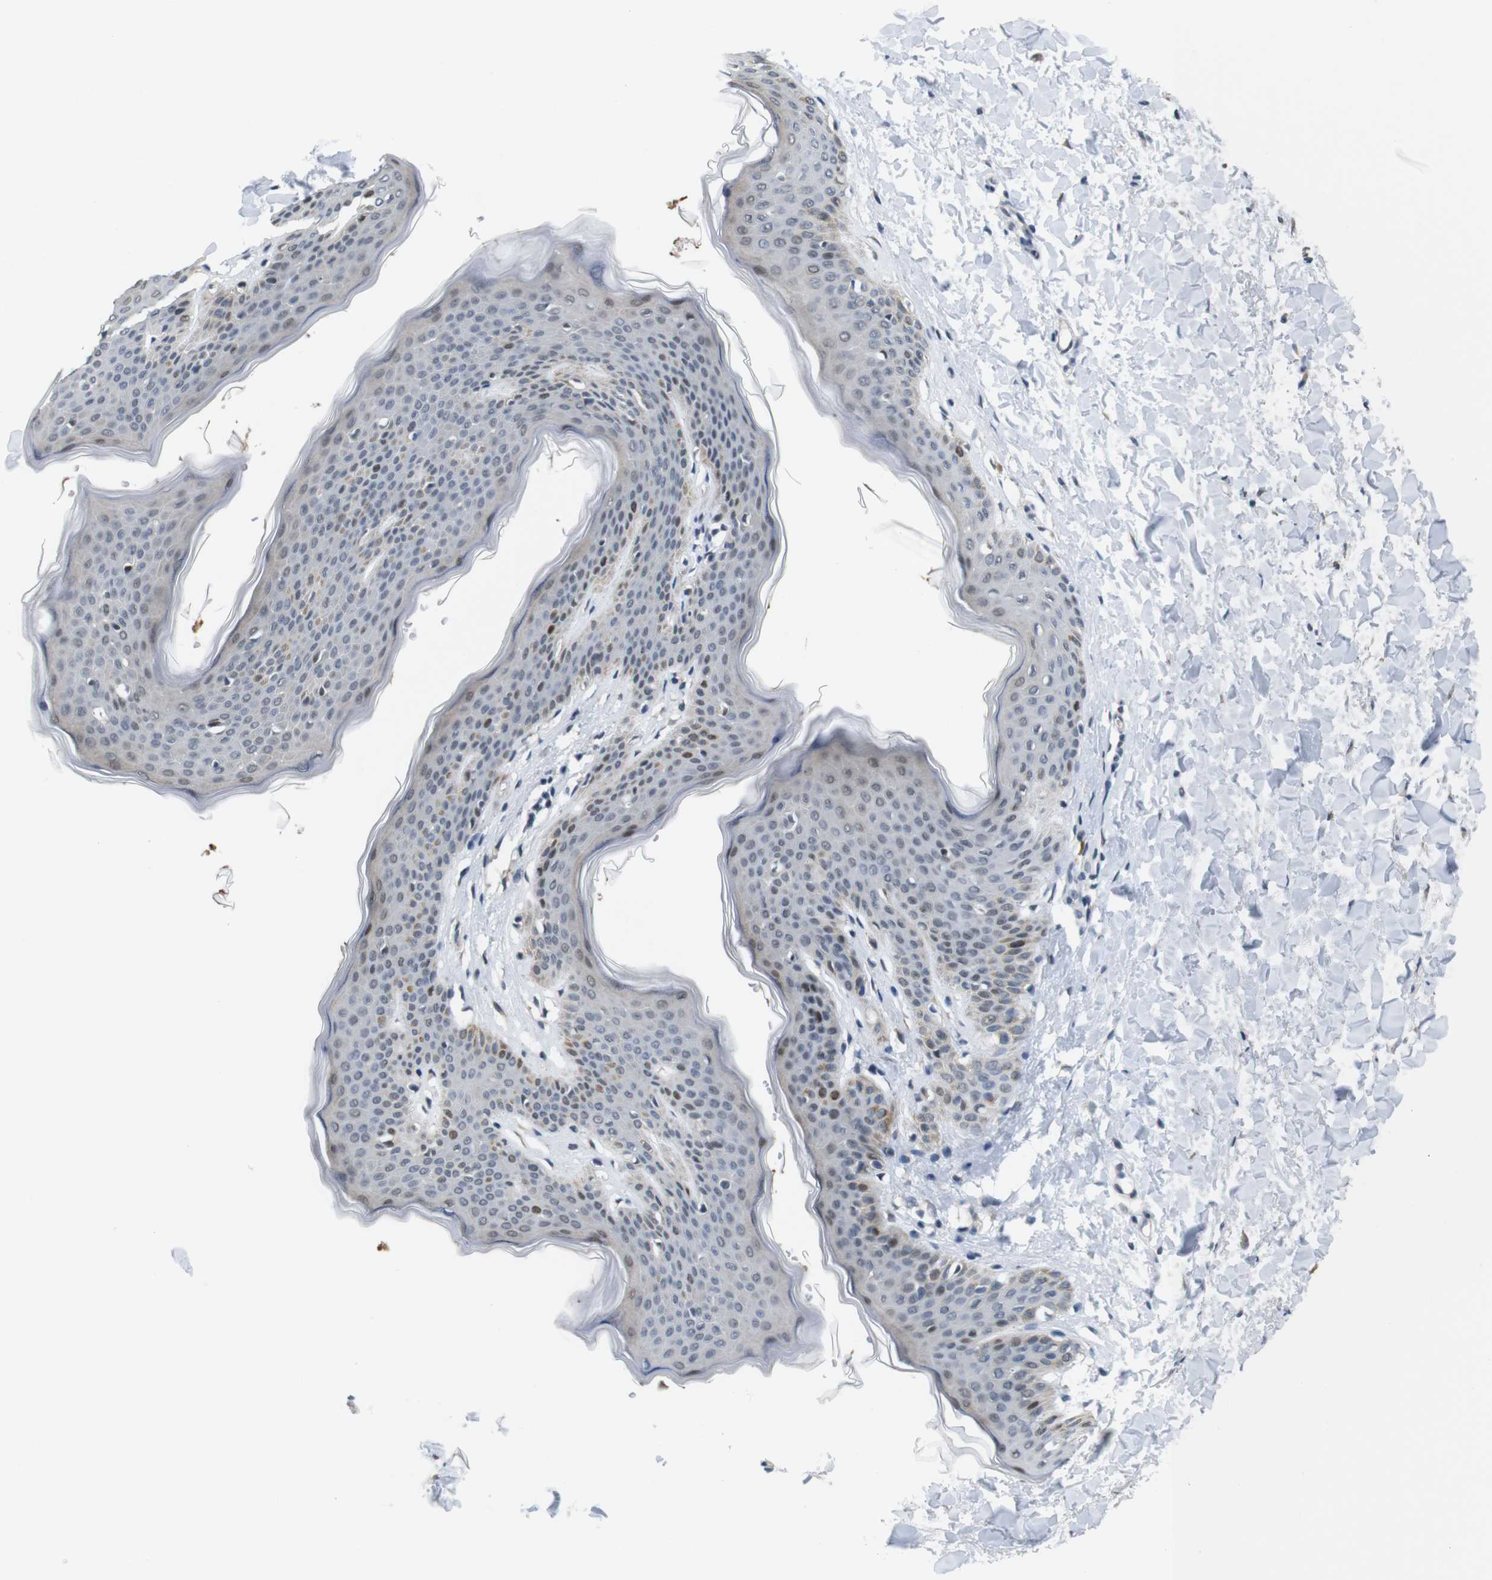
{"staining": {"intensity": "moderate", "quantity": "<25%", "location": "cytoplasmic/membranous"}, "tissue": "skin", "cell_type": "Fibroblasts", "image_type": "normal", "snomed": [{"axis": "morphology", "description": "Normal tissue, NOS"}, {"axis": "topography", "description": "Skin"}], "caption": "Immunohistochemical staining of benign skin exhibits <25% levels of moderate cytoplasmic/membranous protein expression in about <25% of fibroblasts. (DAB (3,3'-diaminobenzidine) IHC with brightfield microscopy, high magnification).", "gene": "SMCO2", "patient": {"sex": "female", "age": 17}}